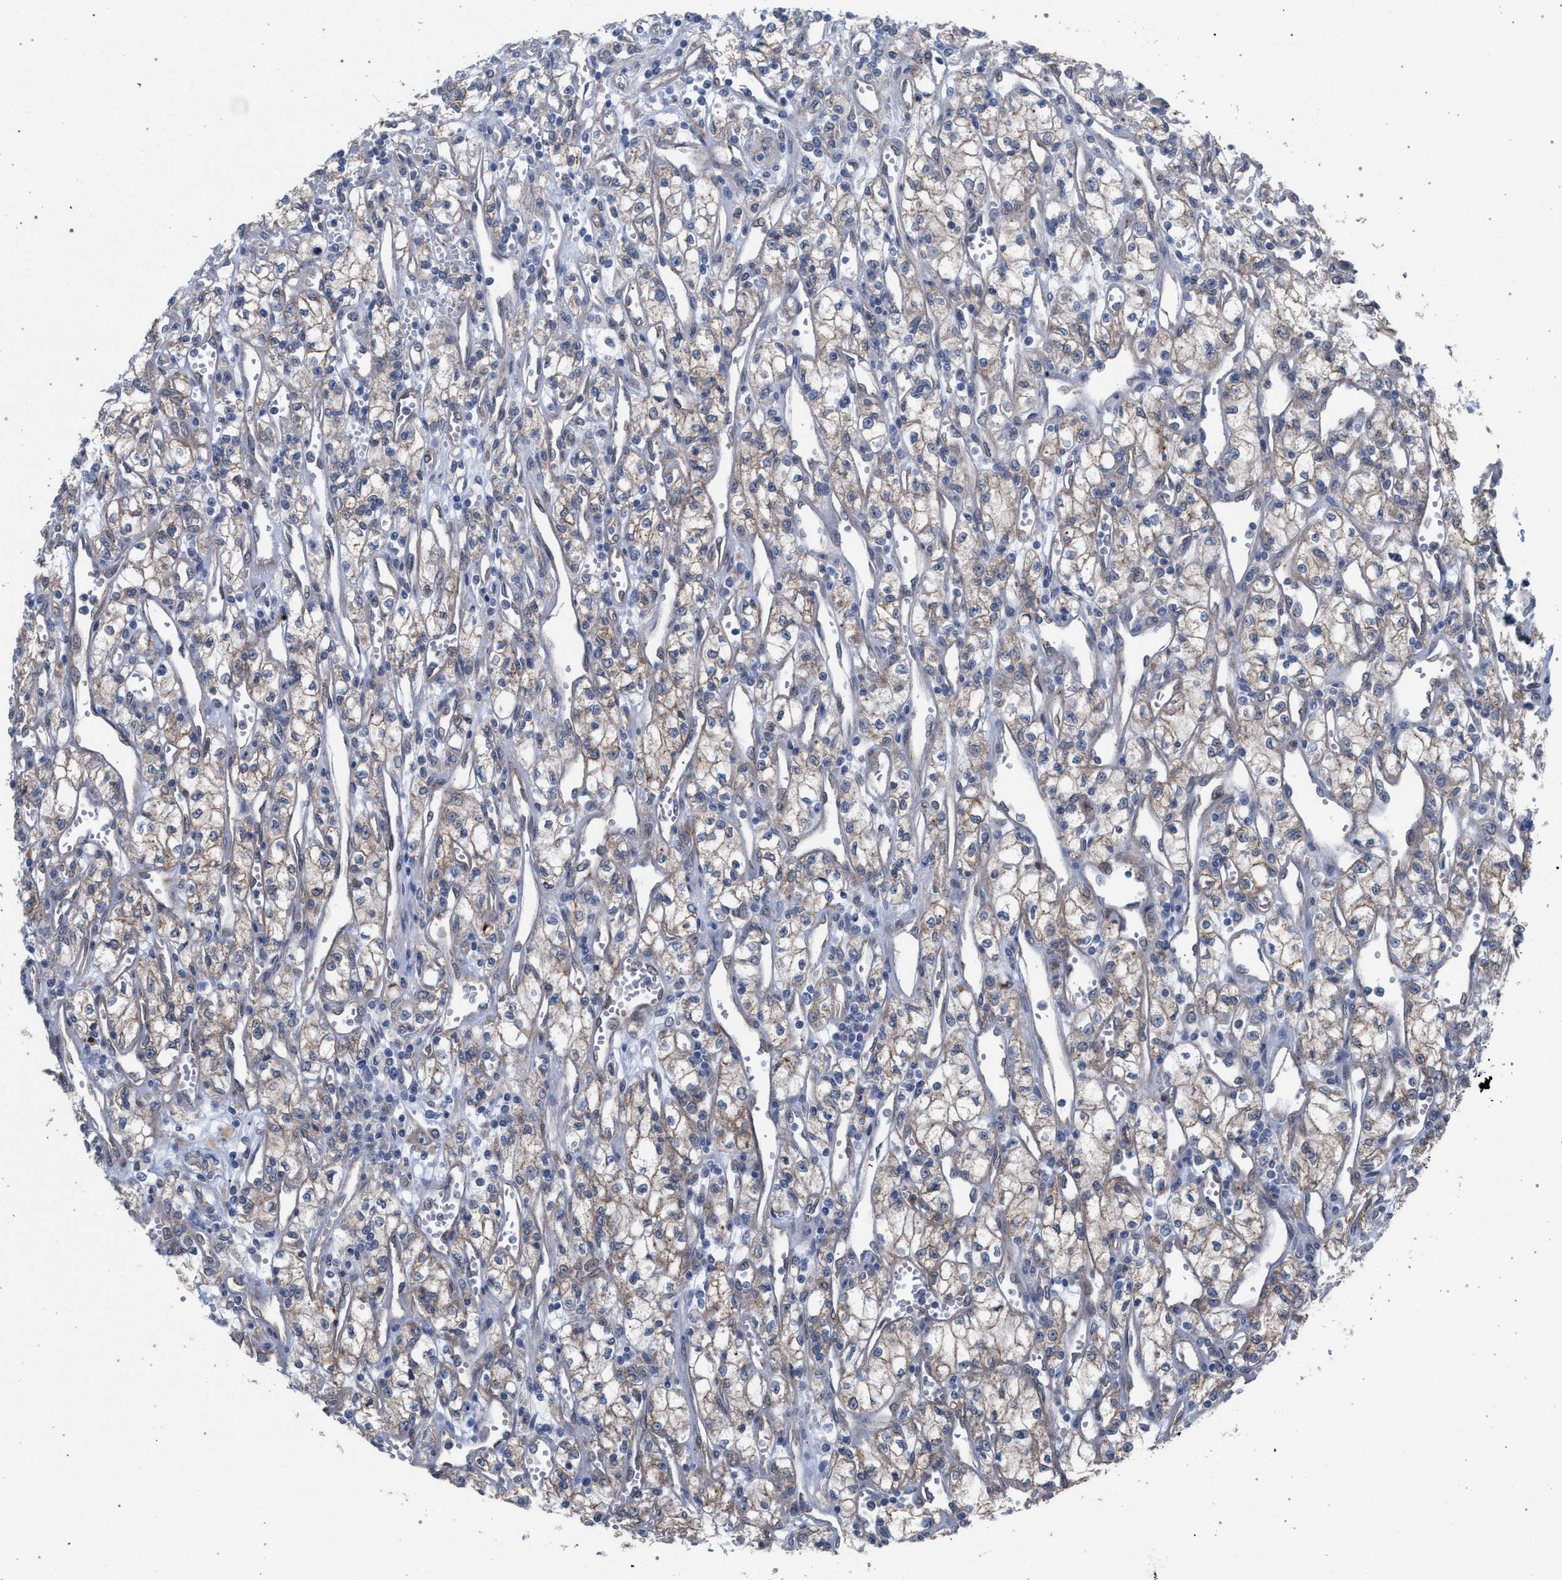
{"staining": {"intensity": "weak", "quantity": "<25%", "location": "cytoplasmic/membranous"}, "tissue": "renal cancer", "cell_type": "Tumor cells", "image_type": "cancer", "snomed": [{"axis": "morphology", "description": "Adenocarcinoma, NOS"}, {"axis": "topography", "description": "Kidney"}], "caption": "The immunohistochemistry histopathology image has no significant positivity in tumor cells of renal cancer tissue.", "gene": "ARPC5L", "patient": {"sex": "male", "age": 59}}